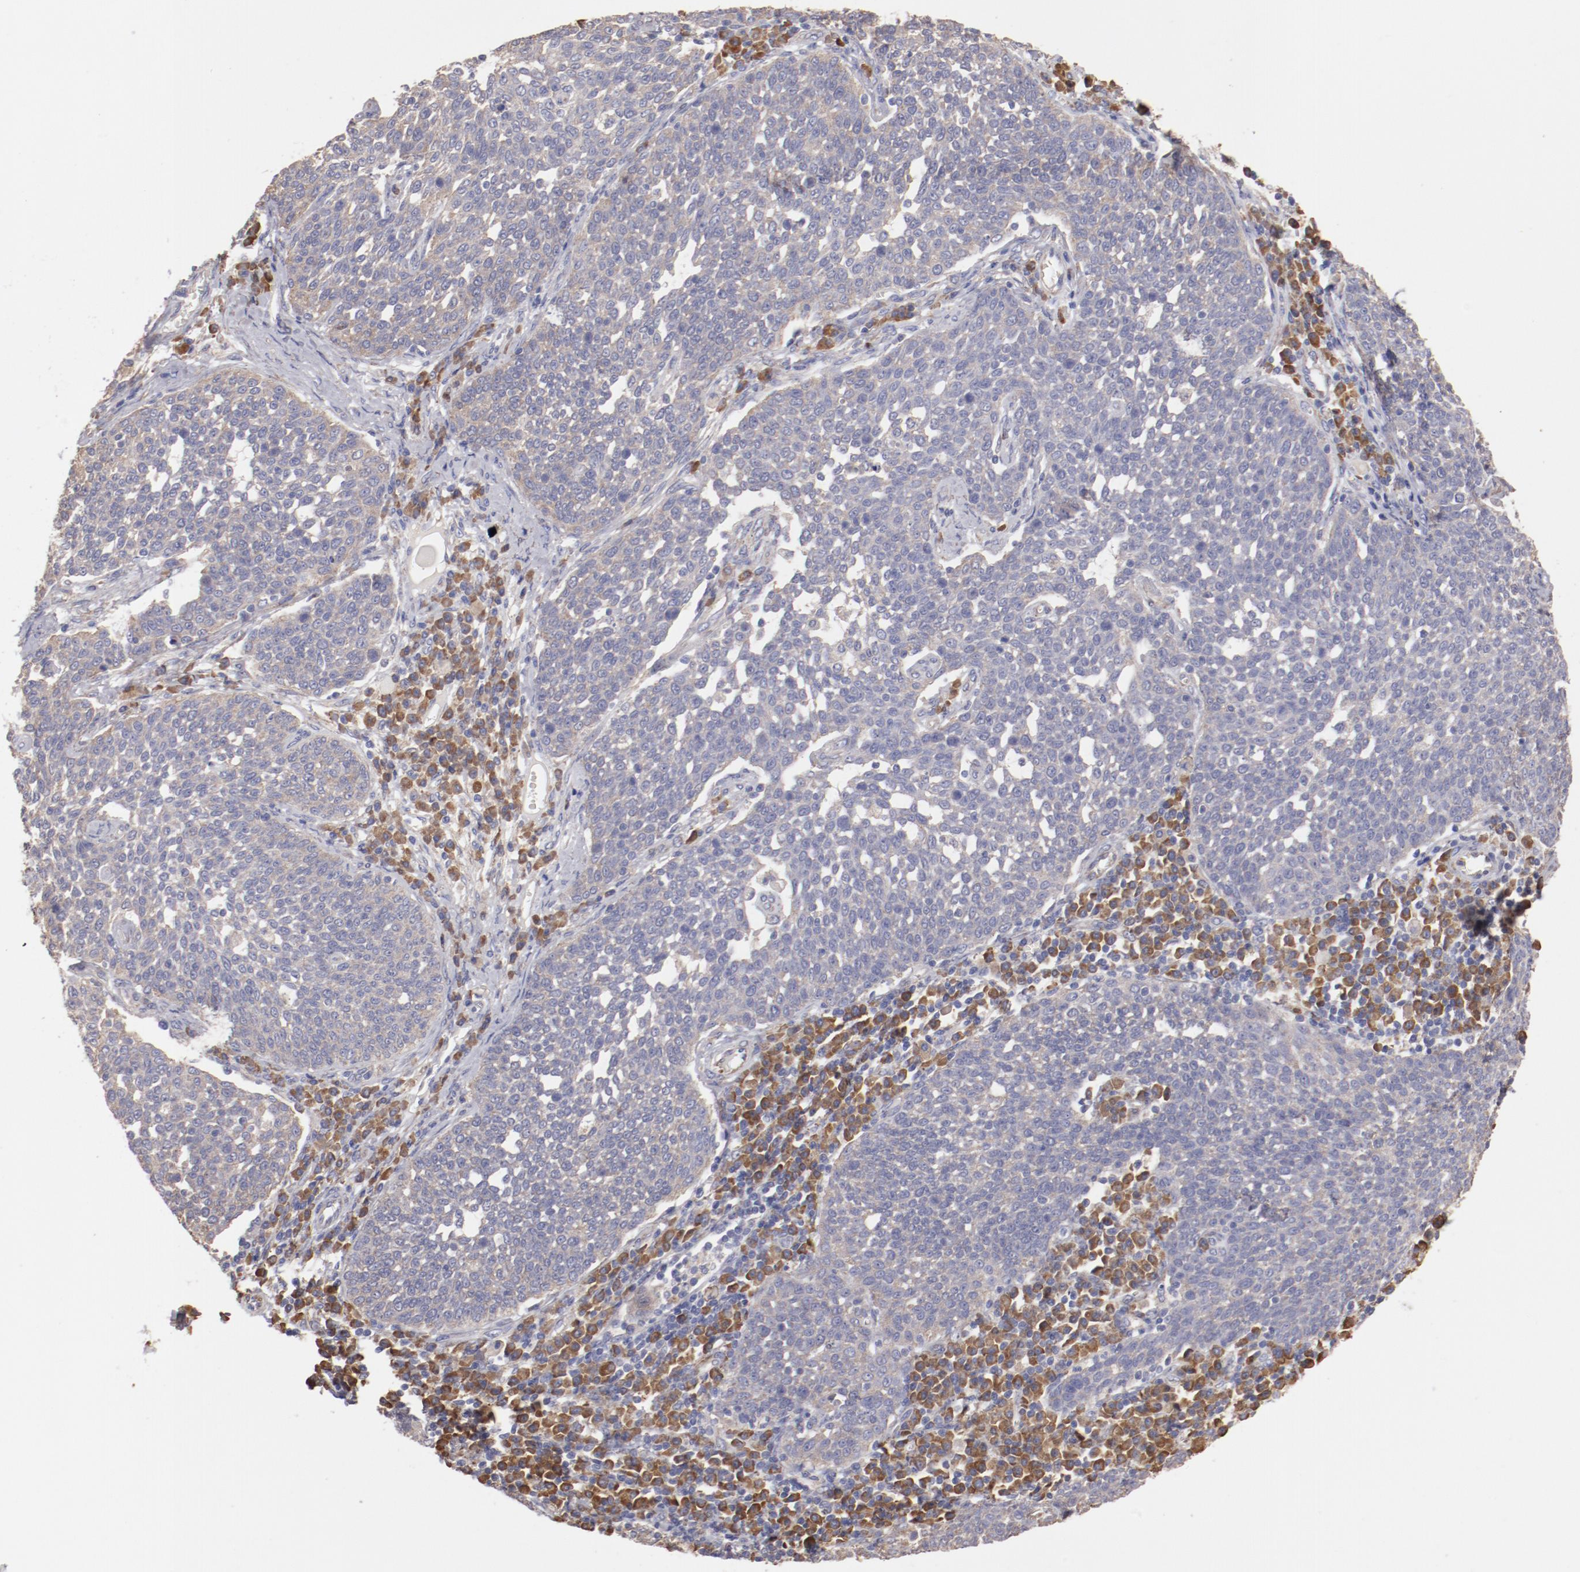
{"staining": {"intensity": "weak", "quantity": ">75%", "location": "cytoplasmic/membranous"}, "tissue": "cervical cancer", "cell_type": "Tumor cells", "image_type": "cancer", "snomed": [{"axis": "morphology", "description": "Squamous cell carcinoma, NOS"}, {"axis": "topography", "description": "Cervix"}], "caption": "This image reveals cervical squamous cell carcinoma stained with immunohistochemistry (IHC) to label a protein in brown. The cytoplasmic/membranous of tumor cells show weak positivity for the protein. Nuclei are counter-stained blue.", "gene": "ENTPD5", "patient": {"sex": "female", "age": 34}}